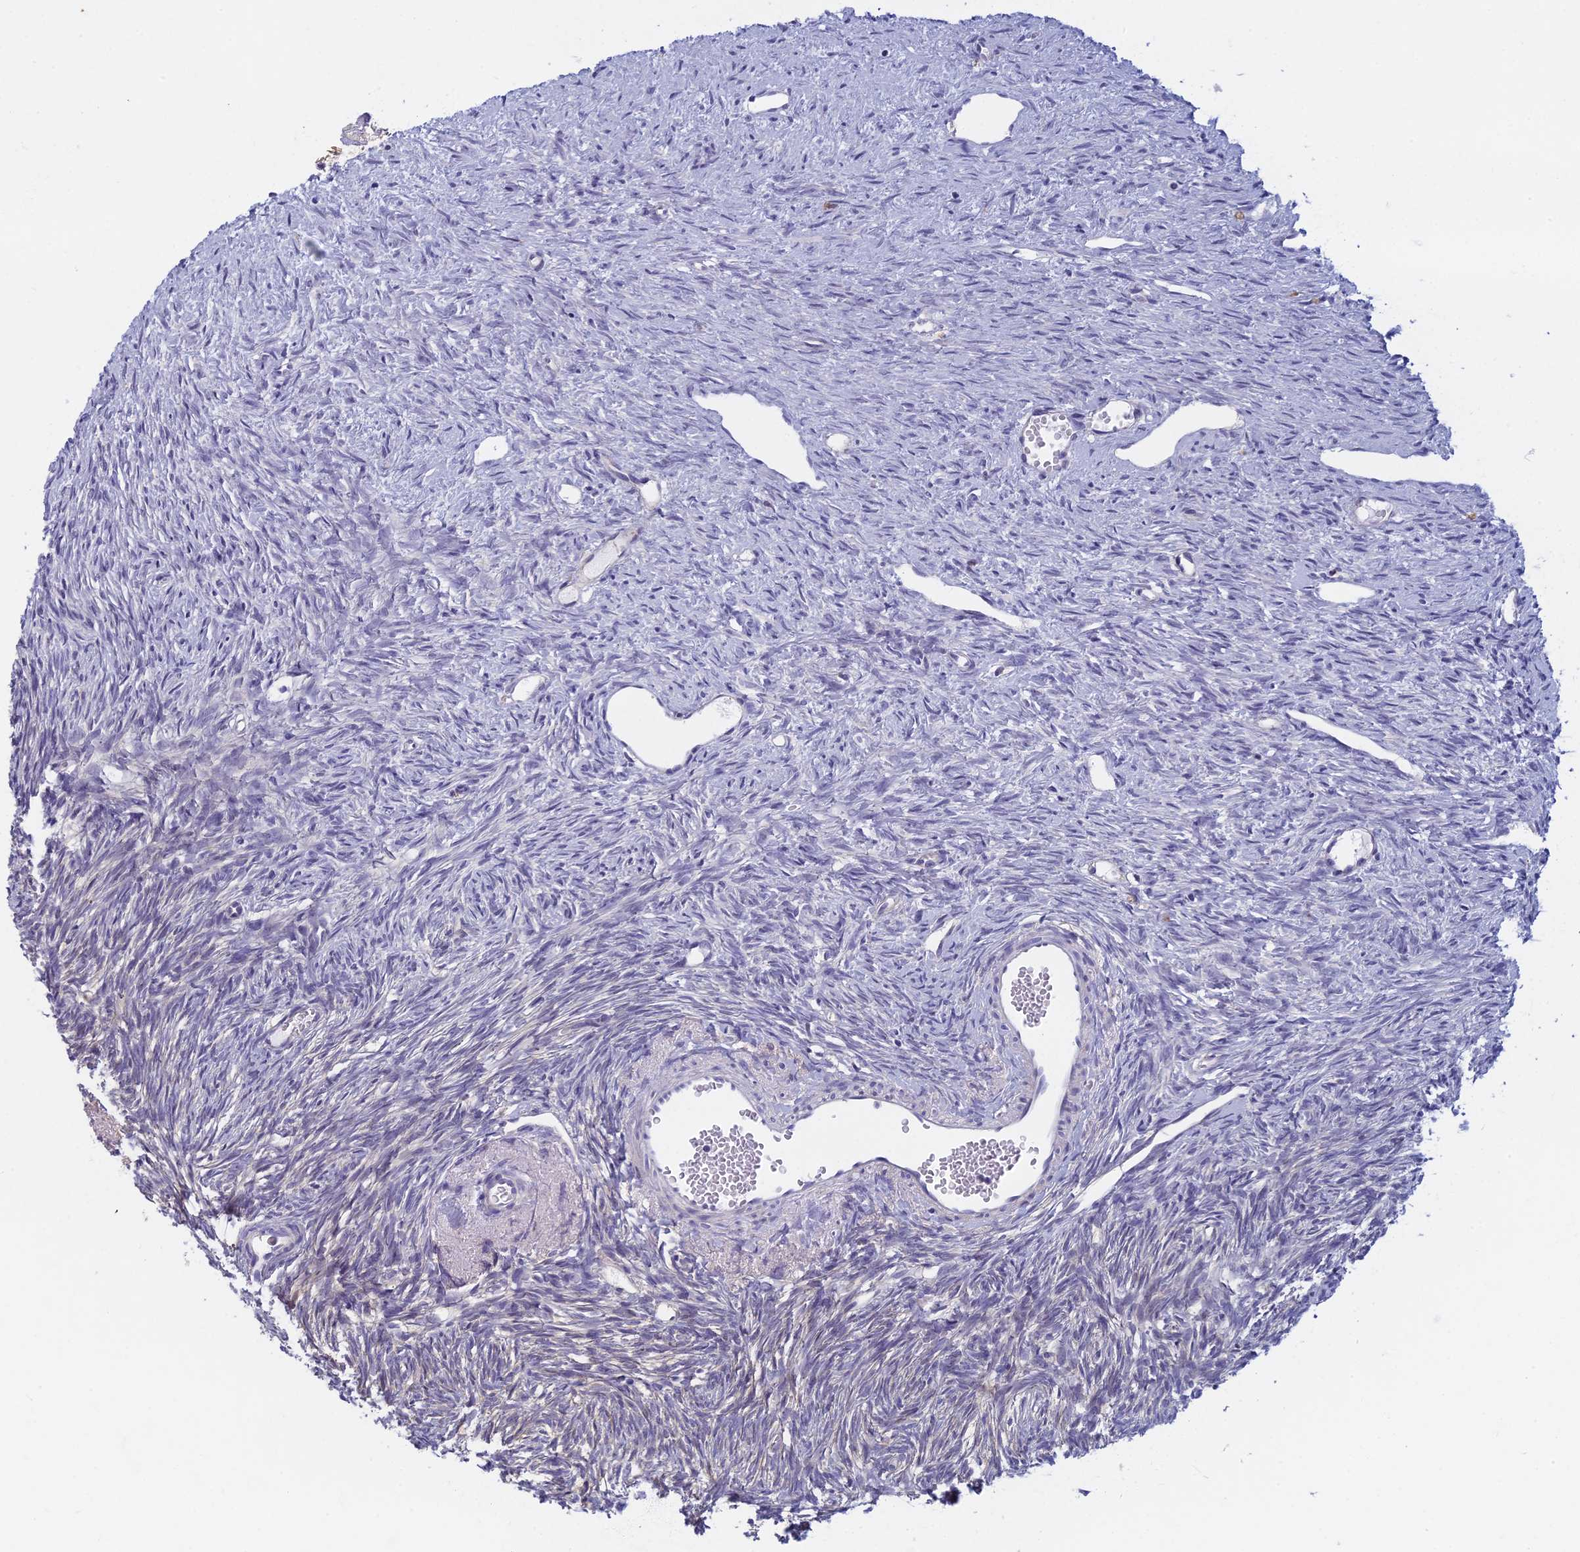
{"staining": {"intensity": "weak", "quantity": ">75%", "location": "cytoplasmic/membranous"}, "tissue": "ovary", "cell_type": "Follicle cells", "image_type": "normal", "snomed": [{"axis": "morphology", "description": "Normal tissue, NOS"}, {"axis": "topography", "description": "Ovary"}], "caption": "This histopathology image displays immunohistochemistry (IHC) staining of unremarkable human ovary, with low weak cytoplasmic/membranous positivity in about >75% of follicle cells.", "gene": "DDX51", "patient": {"sex": "female", "age": 51}}